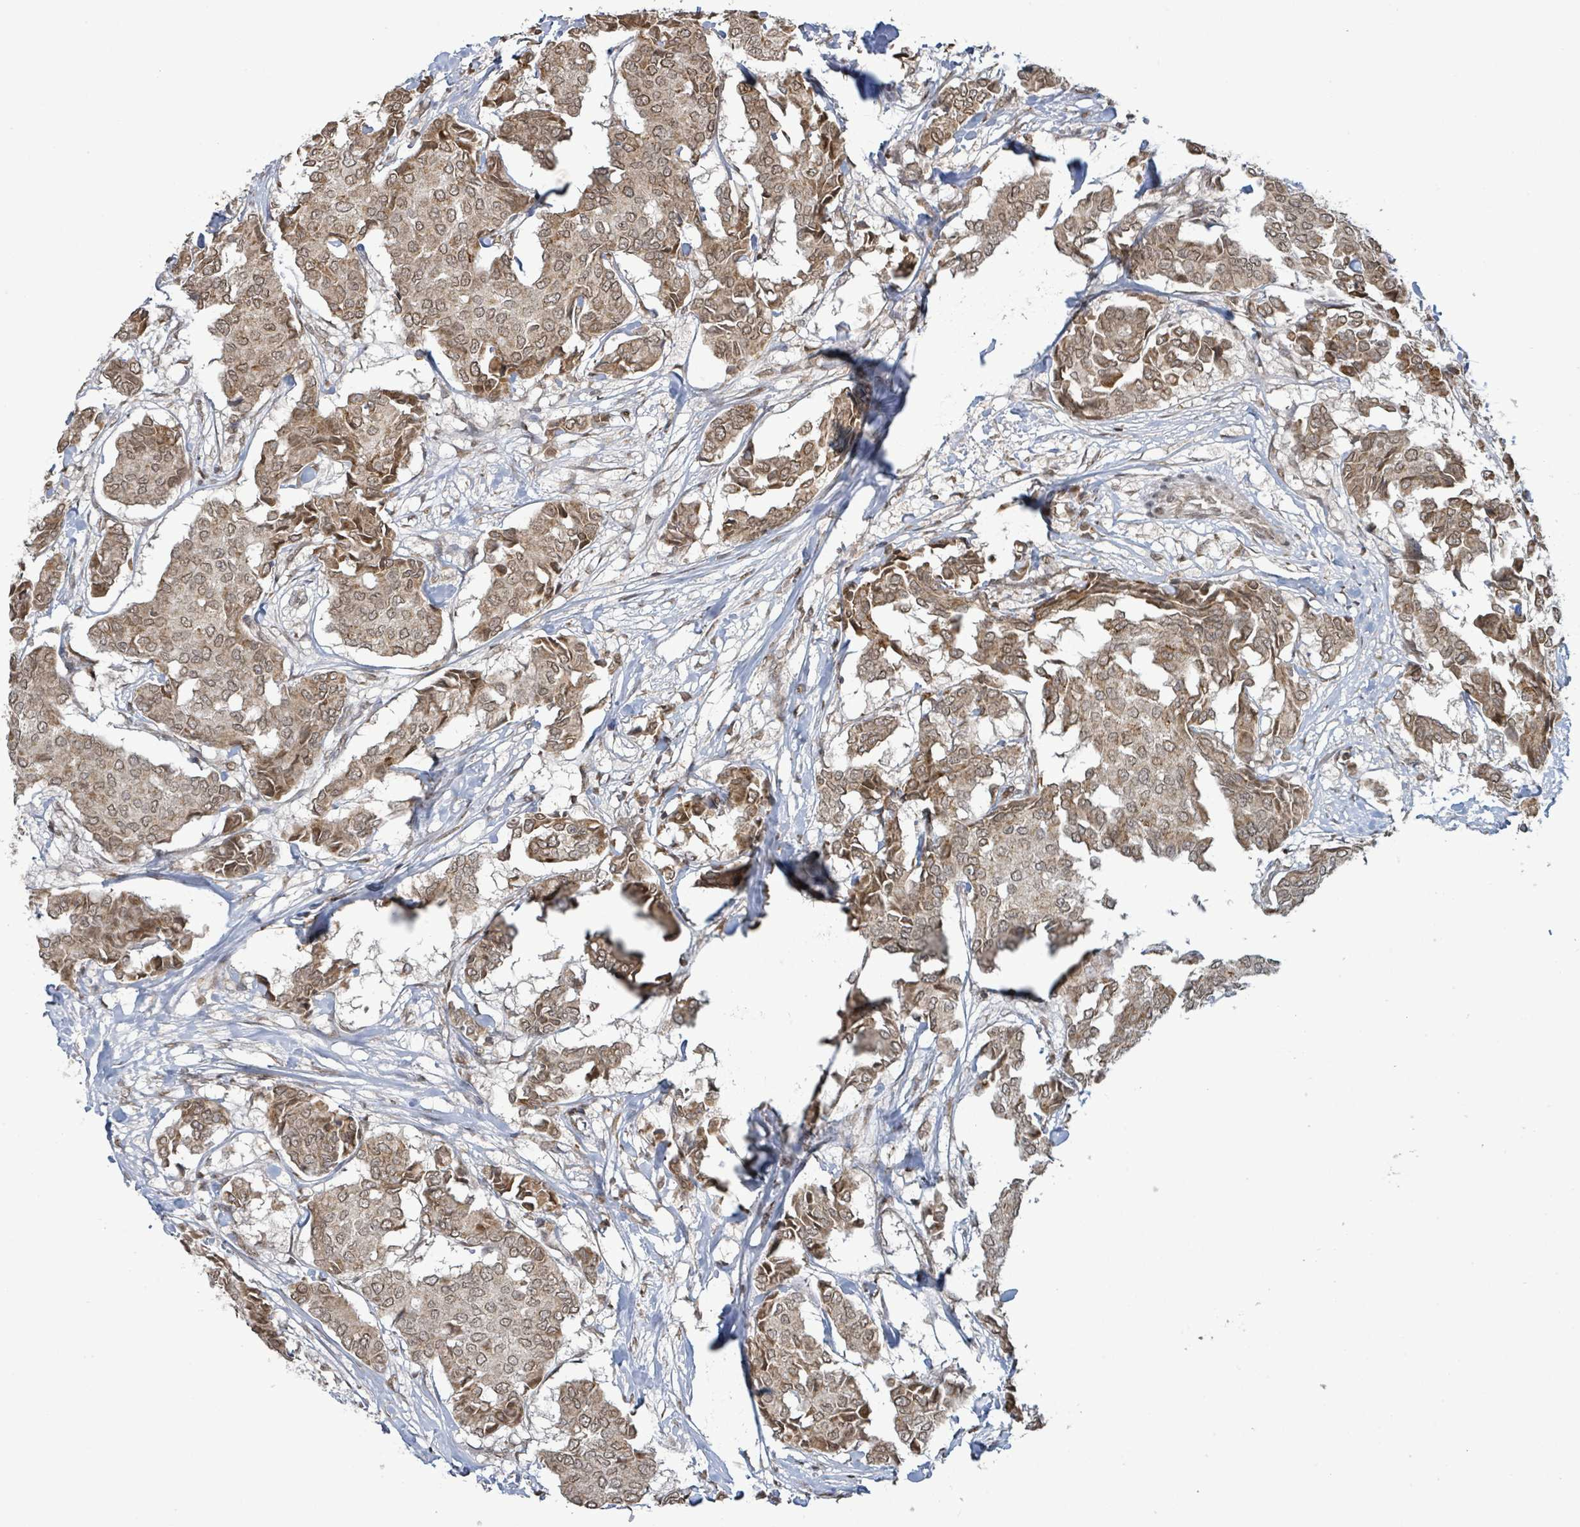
{"staining": {"intensity": "moderate", "quantity": ">75%", "location": "cytoplasmic/membranous,nuclear"}, "tissue": "breast cancer", "cell_type": "Tumor cells", "image_type": "cancer", "snomed": [{"axis": "morphology", "description": "Duct carcinoma"}, {"axis": "topography", "description": "Breast"}], "caption": "Protein staining of breast cancer tissue demonstrates moderate cytoplasmic/membranous and nuclear expression in about >75% of tumor cells.", "gene": "SBF2", "patient": {"sex": "female", "age": 75}}